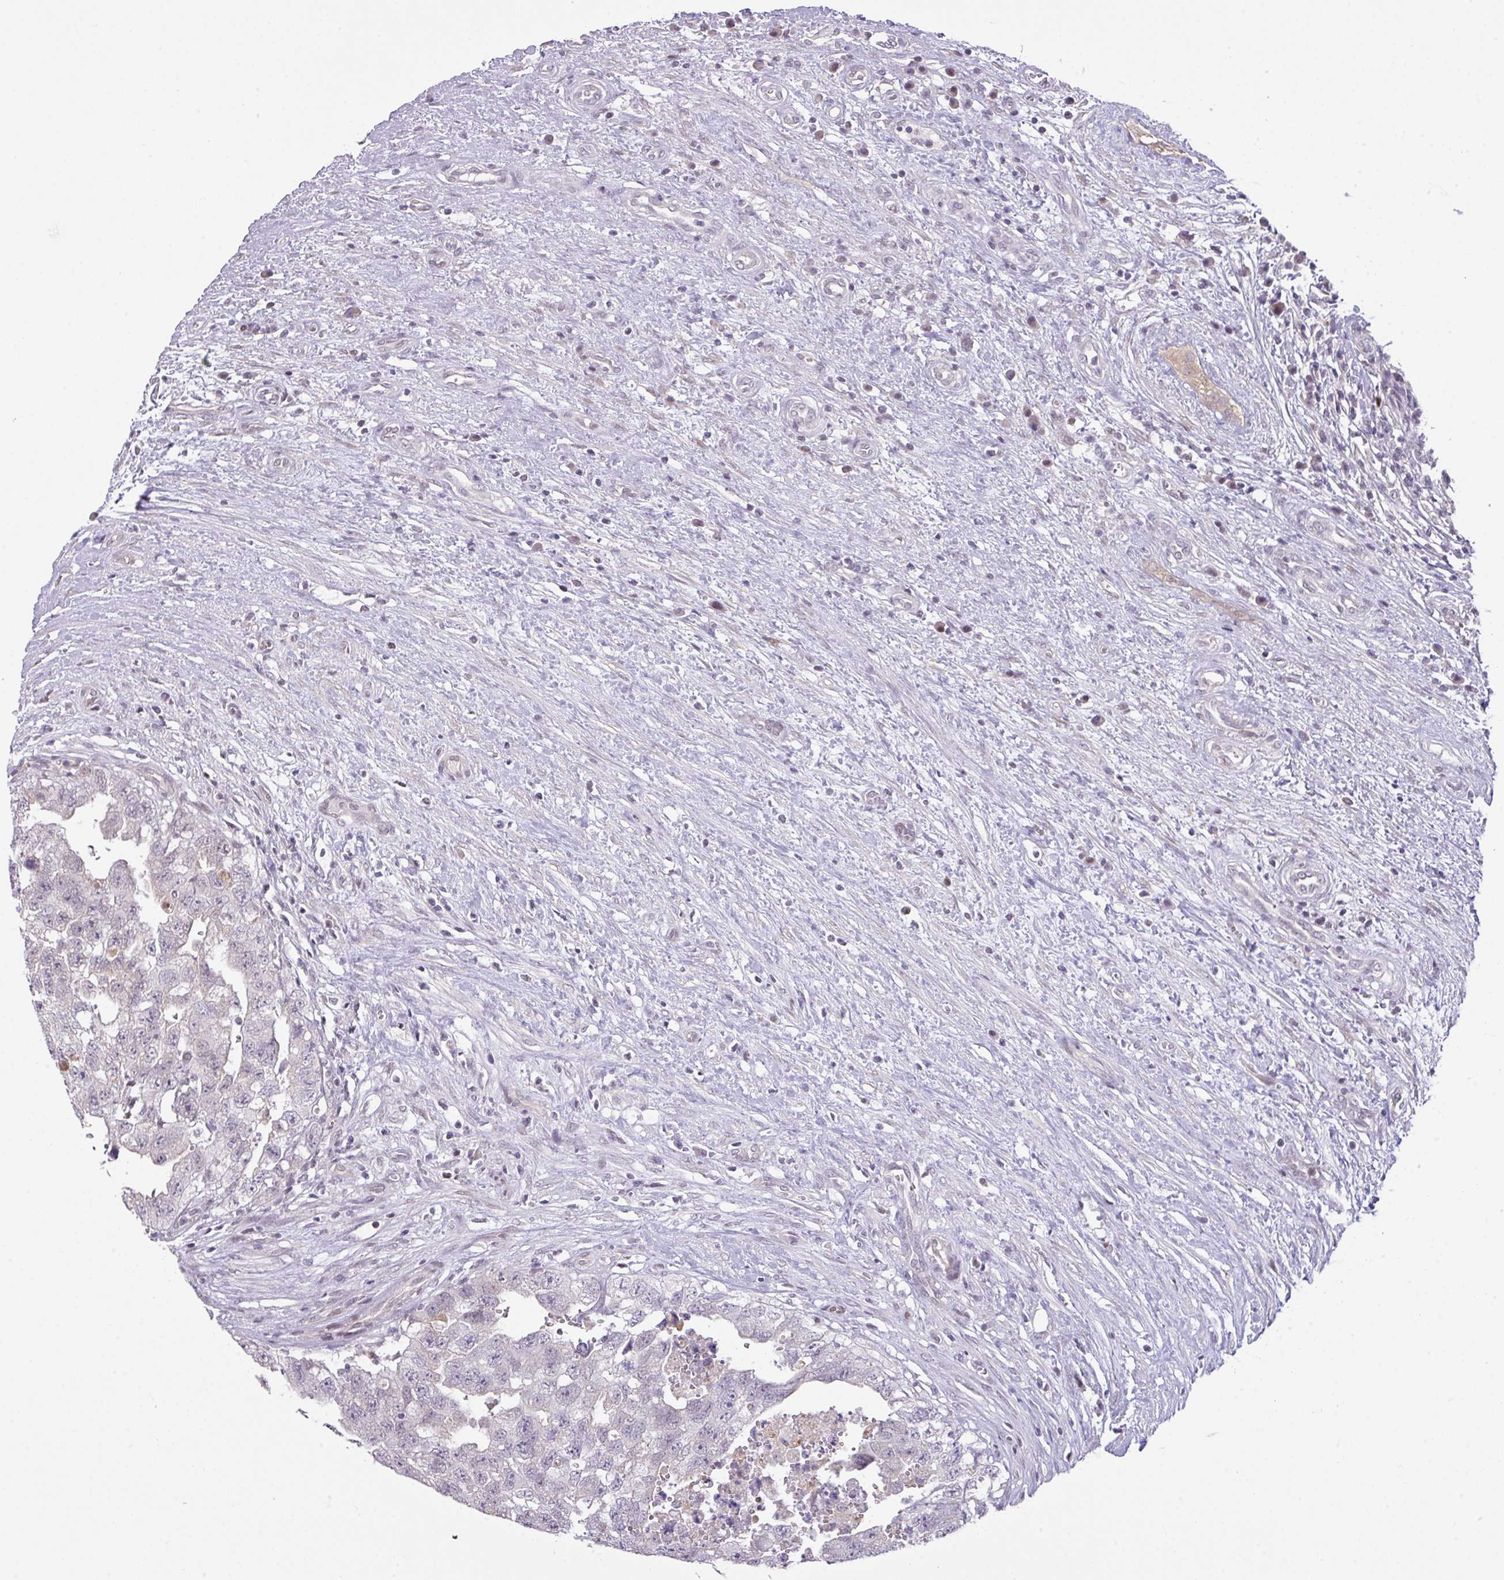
{"staining": {"intensity": "weak", "quantity": "<25%", "location": "cytoplasmic/membranous,nuclear"}, "tissue": "testis cancer", "cell_type": "Tumor cells", "image_type": "cancer", "snomed": [{"axis": "morphology", "description": "Seminoma, NOS"}, {"axis": "morphology", "description": "Carcinoma, Embryonal, NOS"}, {"axis": "topography", "description": "Testis"}], "caption": "Testis cancer was stained to show a protein in brown. There is no significant staining in tumor cells.", "gene": "ANKRD13B", "patient": {"sex": "male", "age": 29}}